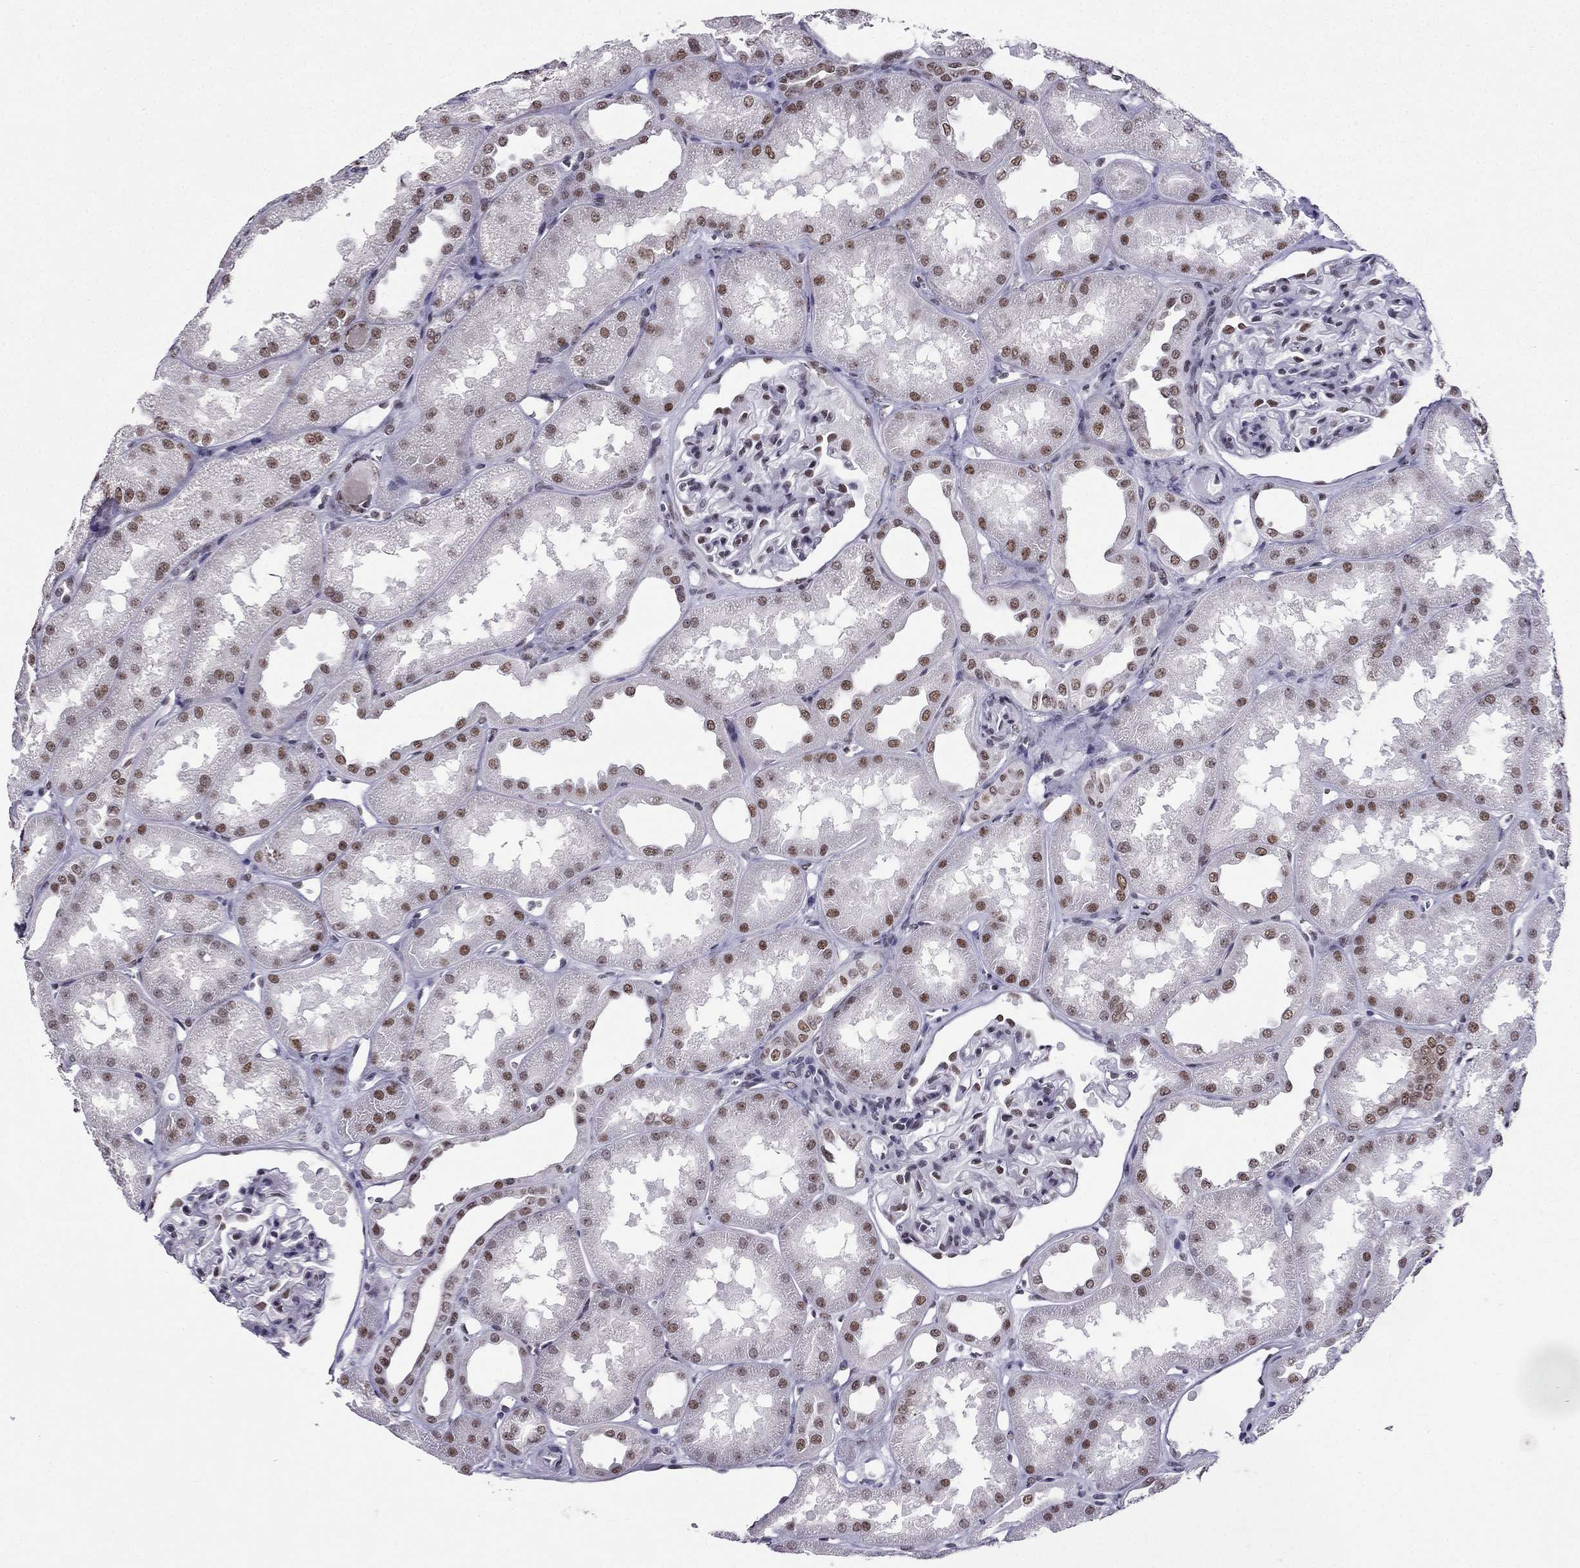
{"staining": {"intensity": "moderate", "quantity": "<25%", "location": "nuclear"}, "tissue": "kidney", "cell_type": "Cells in glomeruli", "image_type": "normal", "snomed": [{"axis": "morphology", "description": "Normal tissue, NOS"}, {"axis": "topography", "description": "Kidney"}], "caption": "Kidney stained with immunohistochemistry shows moderate nuclear positivity in approximately <25% of cells in glomeruli. Ihc stains the protein in brown and the nuclei are stained blue.", "gene": "ZNF420", "patient": {"sex": "male", "age": 61}}